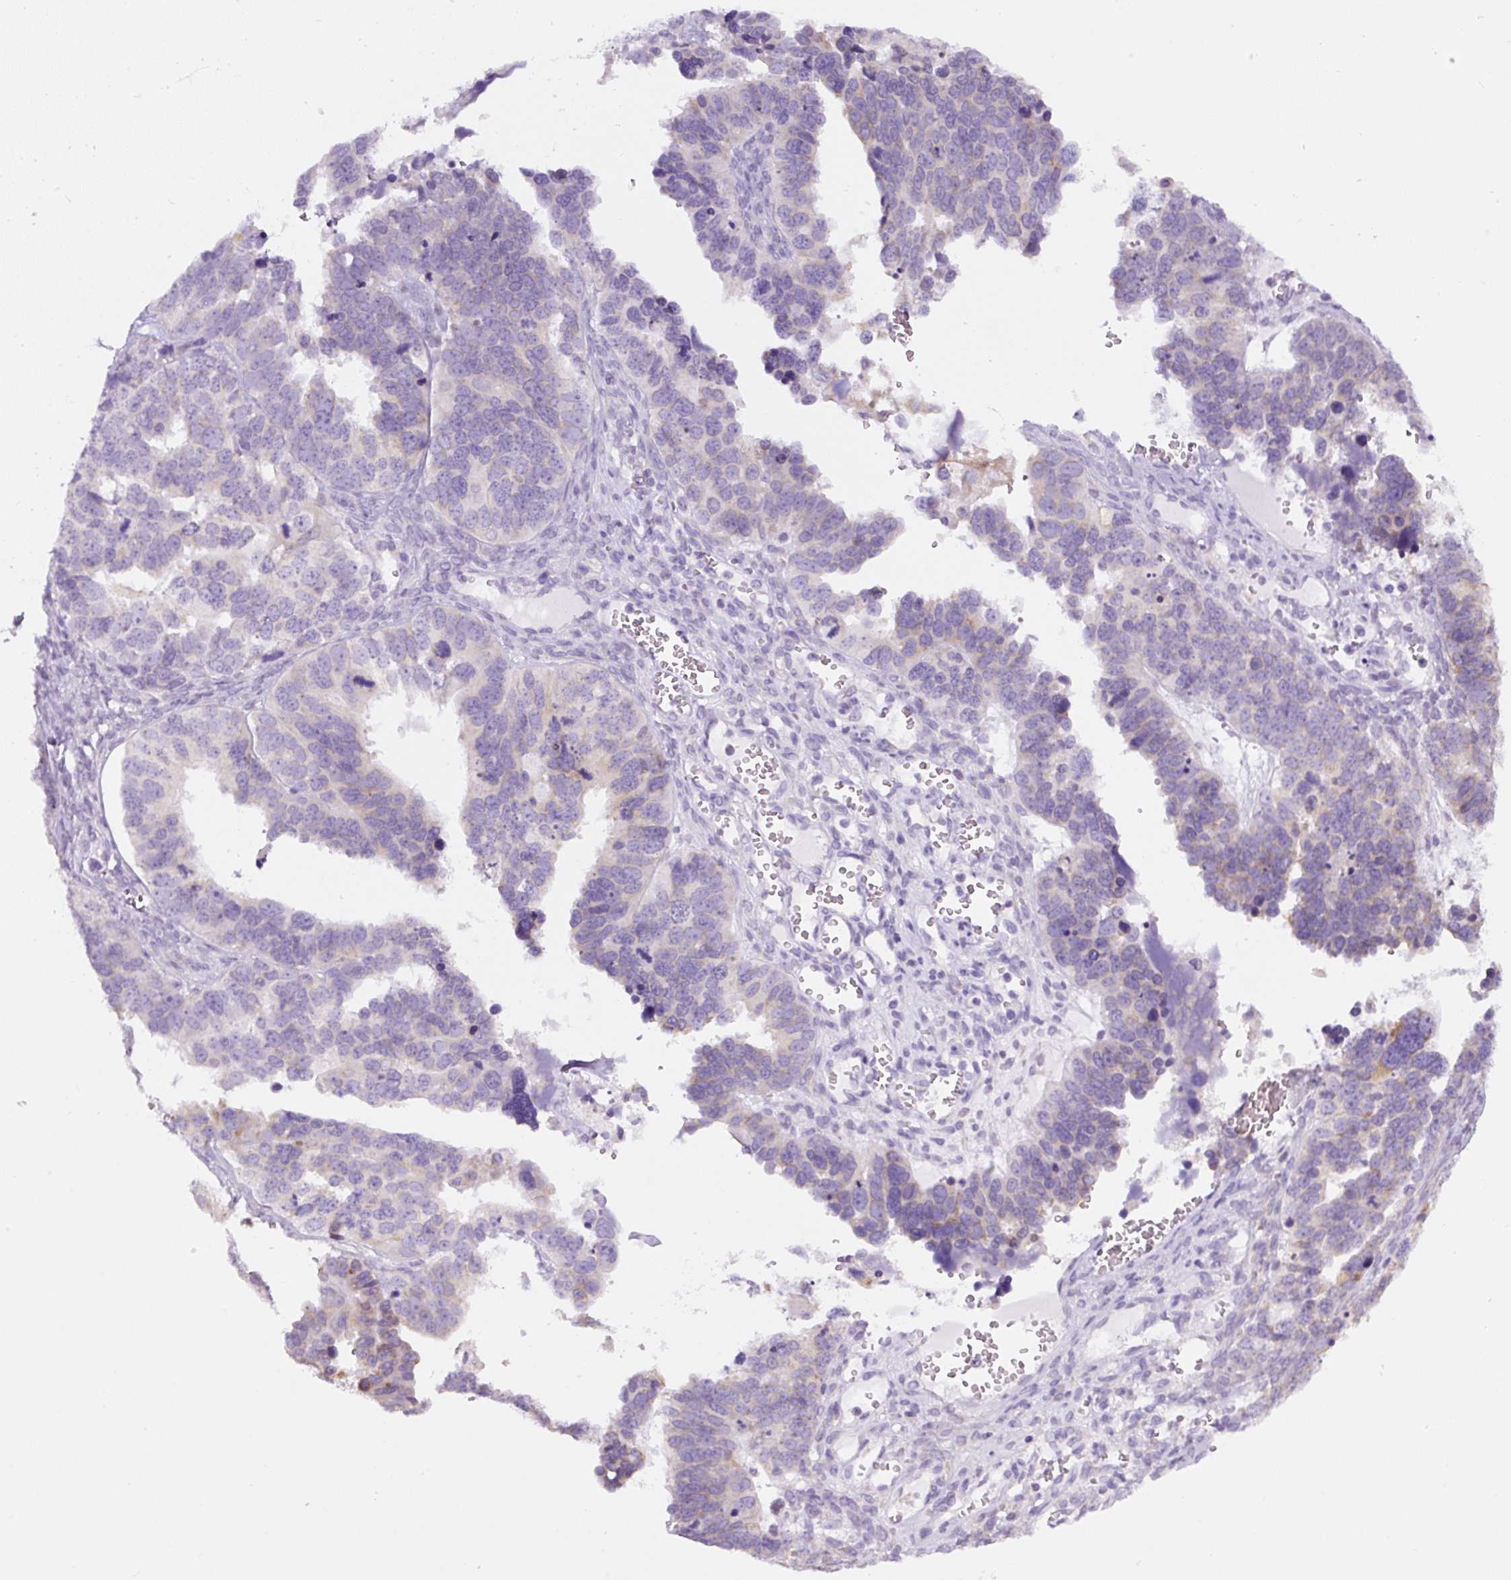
{"staining": {"intensity": "negative", "quantity": "none", "location": "none"}, "tissue": "ovarian cancer", "cell_type": "Tumor cells", "image_type": "cancer", "snomed": [{"axis": "morphology", "description": "Cystadenocarcinoma, serous, NOS"}, {"axis": "topography", "description": "Ovary"}], "caption": "A histopathology image of human serous cystadenocarcinoma (ovarian) is negative for staining in tumor cells. (Stains: DAB (3,3'-diaminobenzidine) IHC with hematoxylin counter stain, Microscopy: brightfield microscopy at high magnification).", "gene": "DDOST", "patient": {"sex": "female", "age": 76}}